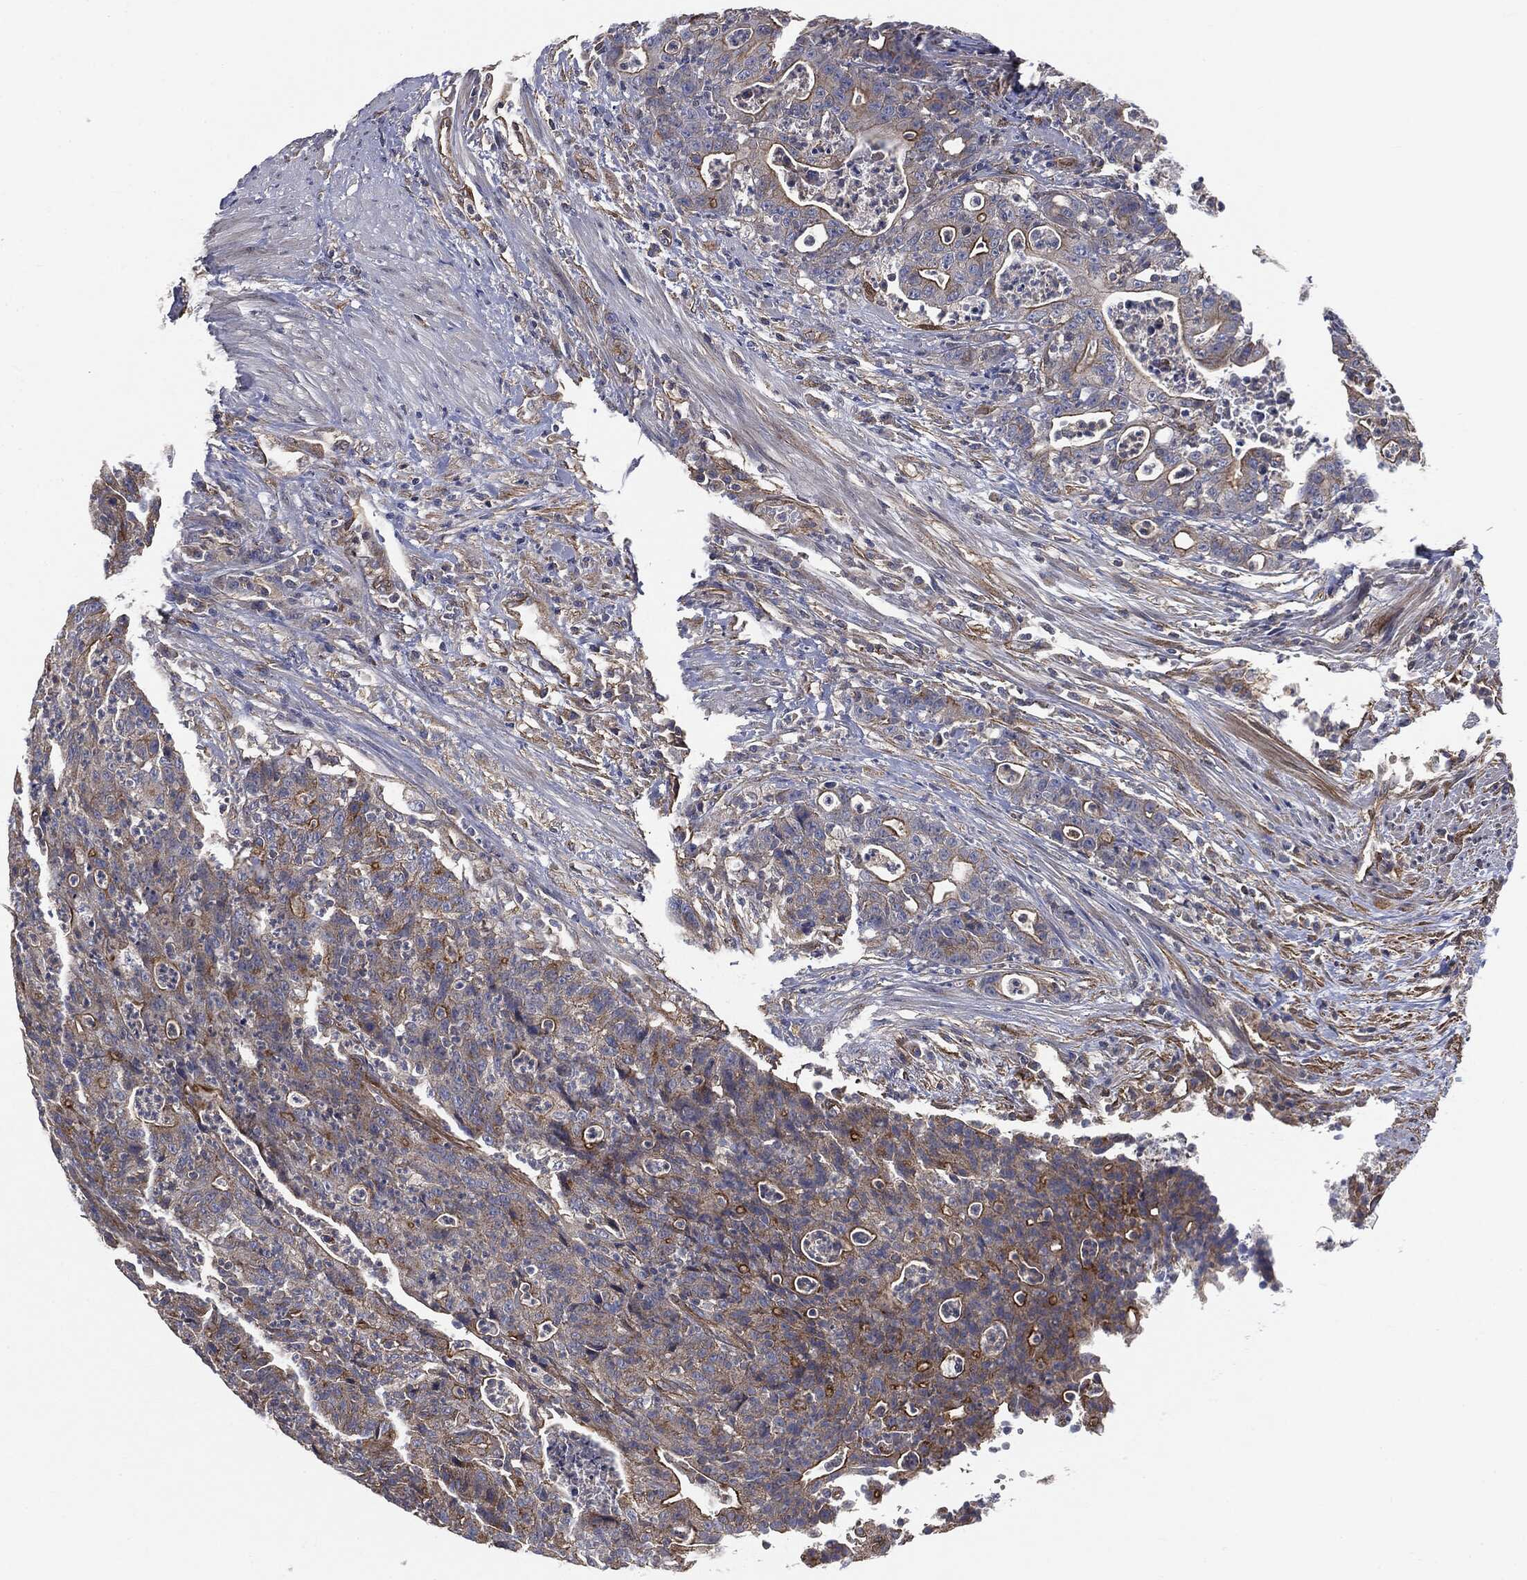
{"staining": {"intensity": "strong", "quantity": "<25%", "location": "cytoplasmic/membranous"}, "tissue": "colorectal cancer", "cell_type": "Tumor cells", "image_type": "cancer", "snomed": [{"axis": "morphology", "description": "Adenocarcinoma, NOS"}, {"axis": "topography", "description": "Colon"}], "caption": "Immunohistochemistry (DAB (3,3'-diaminobenzidine)) staining of human adenocarcinoma (colorectal) demonstrates strong cytoplasmic/membranous protein staining in about <25% of tumor cells.", "gene": "EPS15L1", "patient": {"sex": "male", "age": 70}}